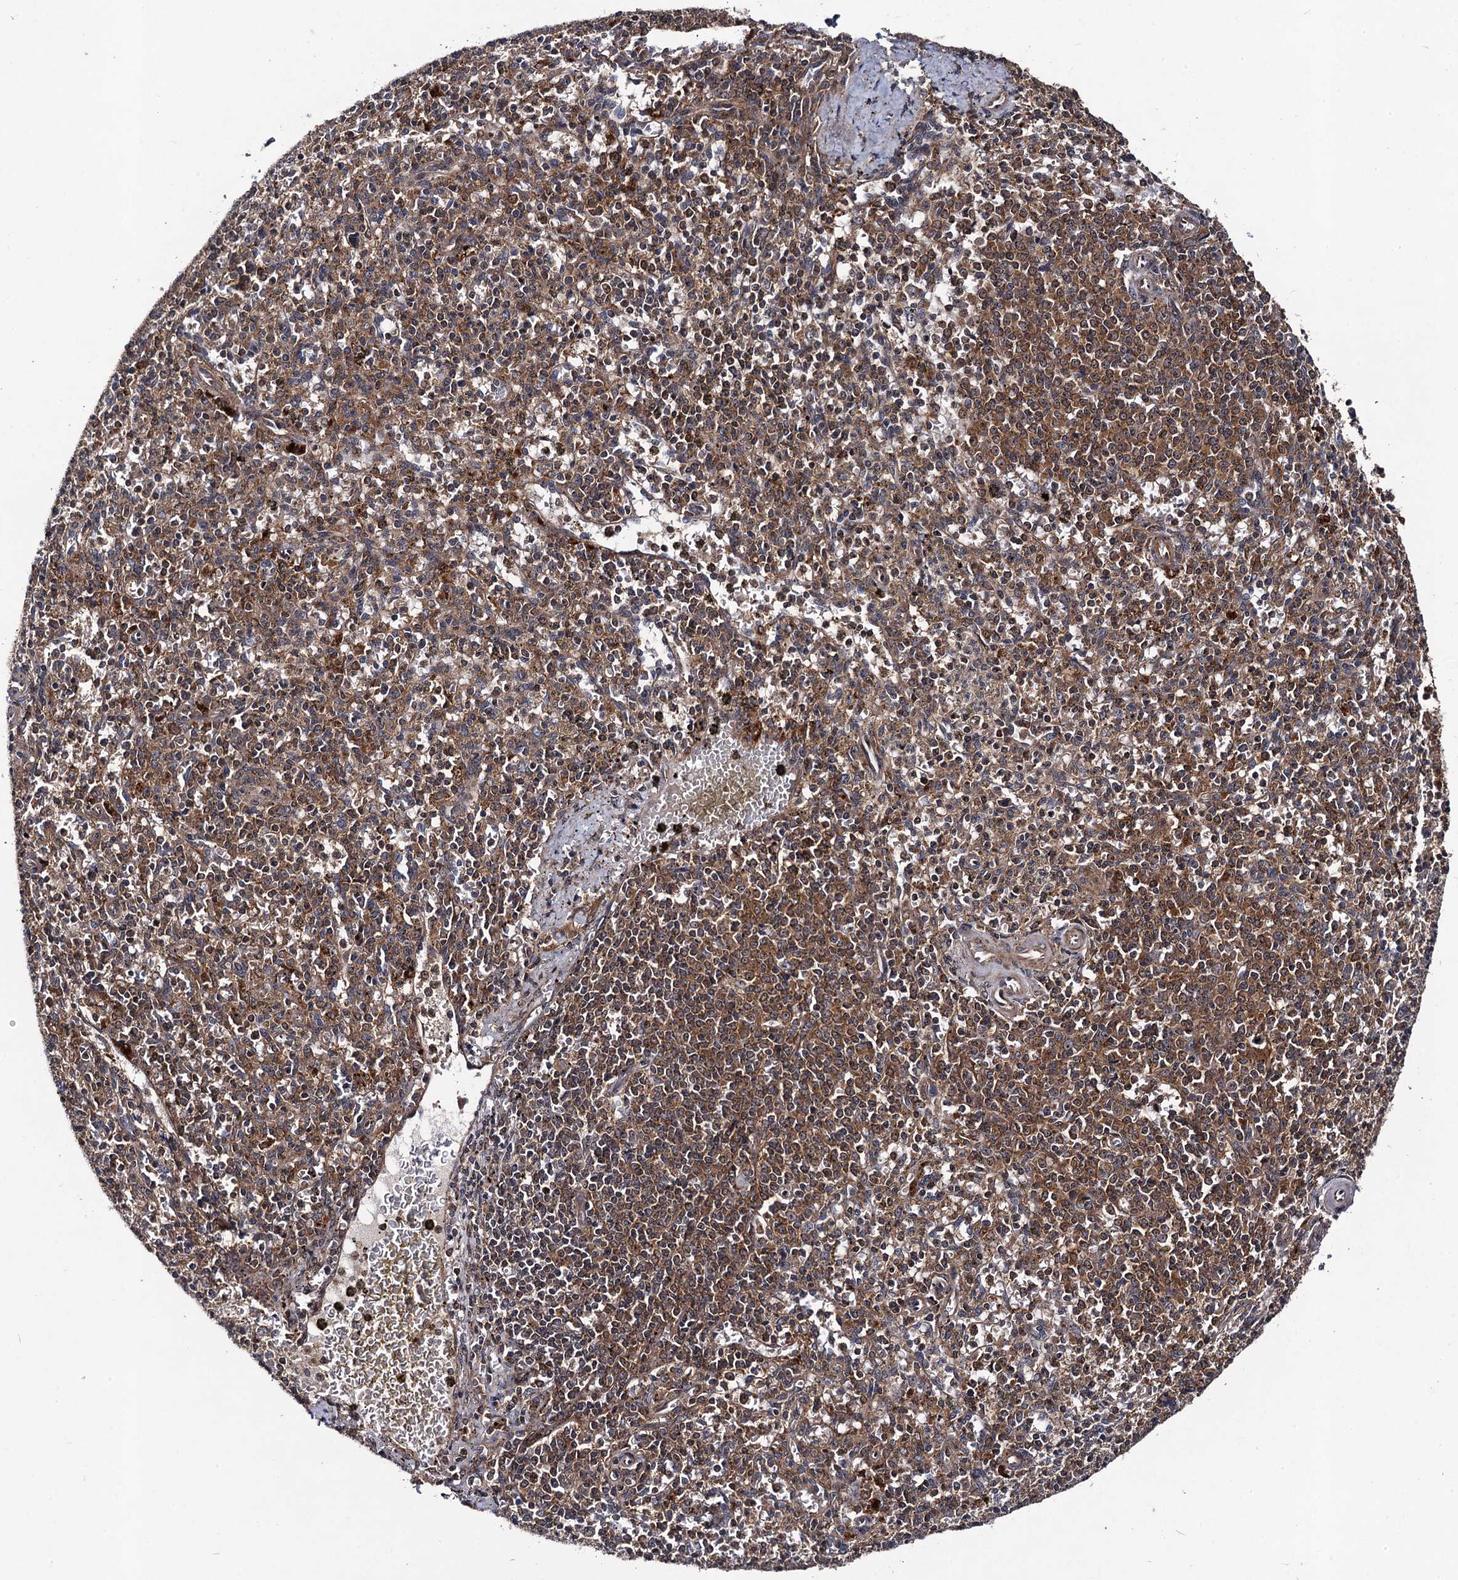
{"staining": {"intensity": "moderate", "quantity": "25%-75%", "location": "cytoplasmic/membranous"}, "tissue": "spleen", "cell_type": "Cells in red pulp", "image_type": "normal", "snomed": [{"axis": "morphology", "description": "Normal tissue, NOS"}, {"axis": "topography", "description": "Spleen"}], "caption": "Immunohistochemistry image of normal human spleen stained for a protein (brown), which reveals medium levels of moderate cytoplasmic/membranous staining in about 25%-75% of cells in red pulp.", "gene": "KXD1", "patient": {"sex": "male", "age": 72}}